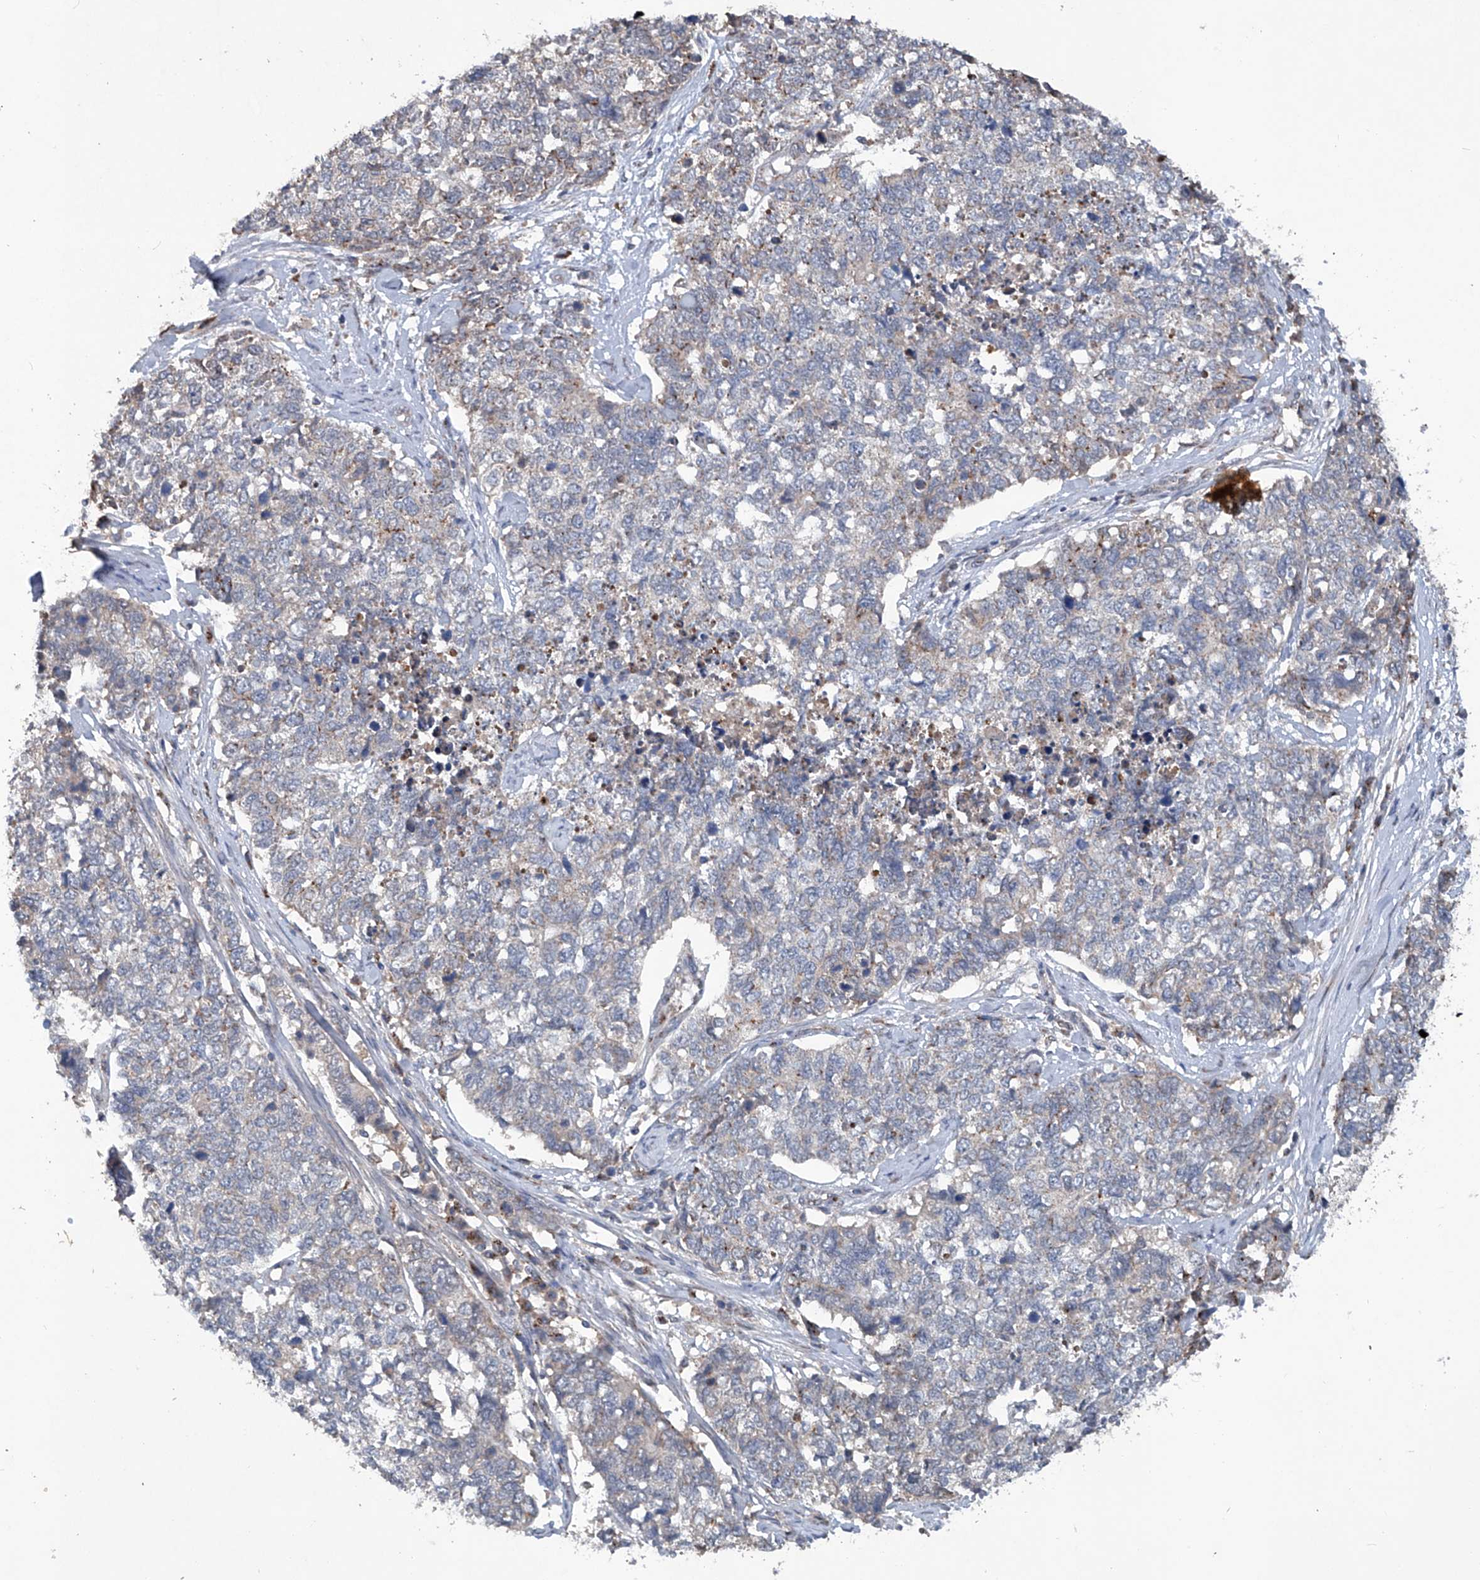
{"staining": {"intensity": "negative", "quantity": "none", "location": "none"}, "tissue": "cervical cancer", "cell_type": "Tumor cells", "image_type": "cancer", "snomed": [{"axis": "morphology", "description": "Squamous cell carcinoma, NOS"}, {"axis": "topography", "description": "Cervix"}], "caption": "The immunohistochemistry (IHC) micrograph has no significant positivity in tumor cells of cervical cancer tissue.", "gene": "PCSK5", "patient": {"sex": "female", "age": 63}}